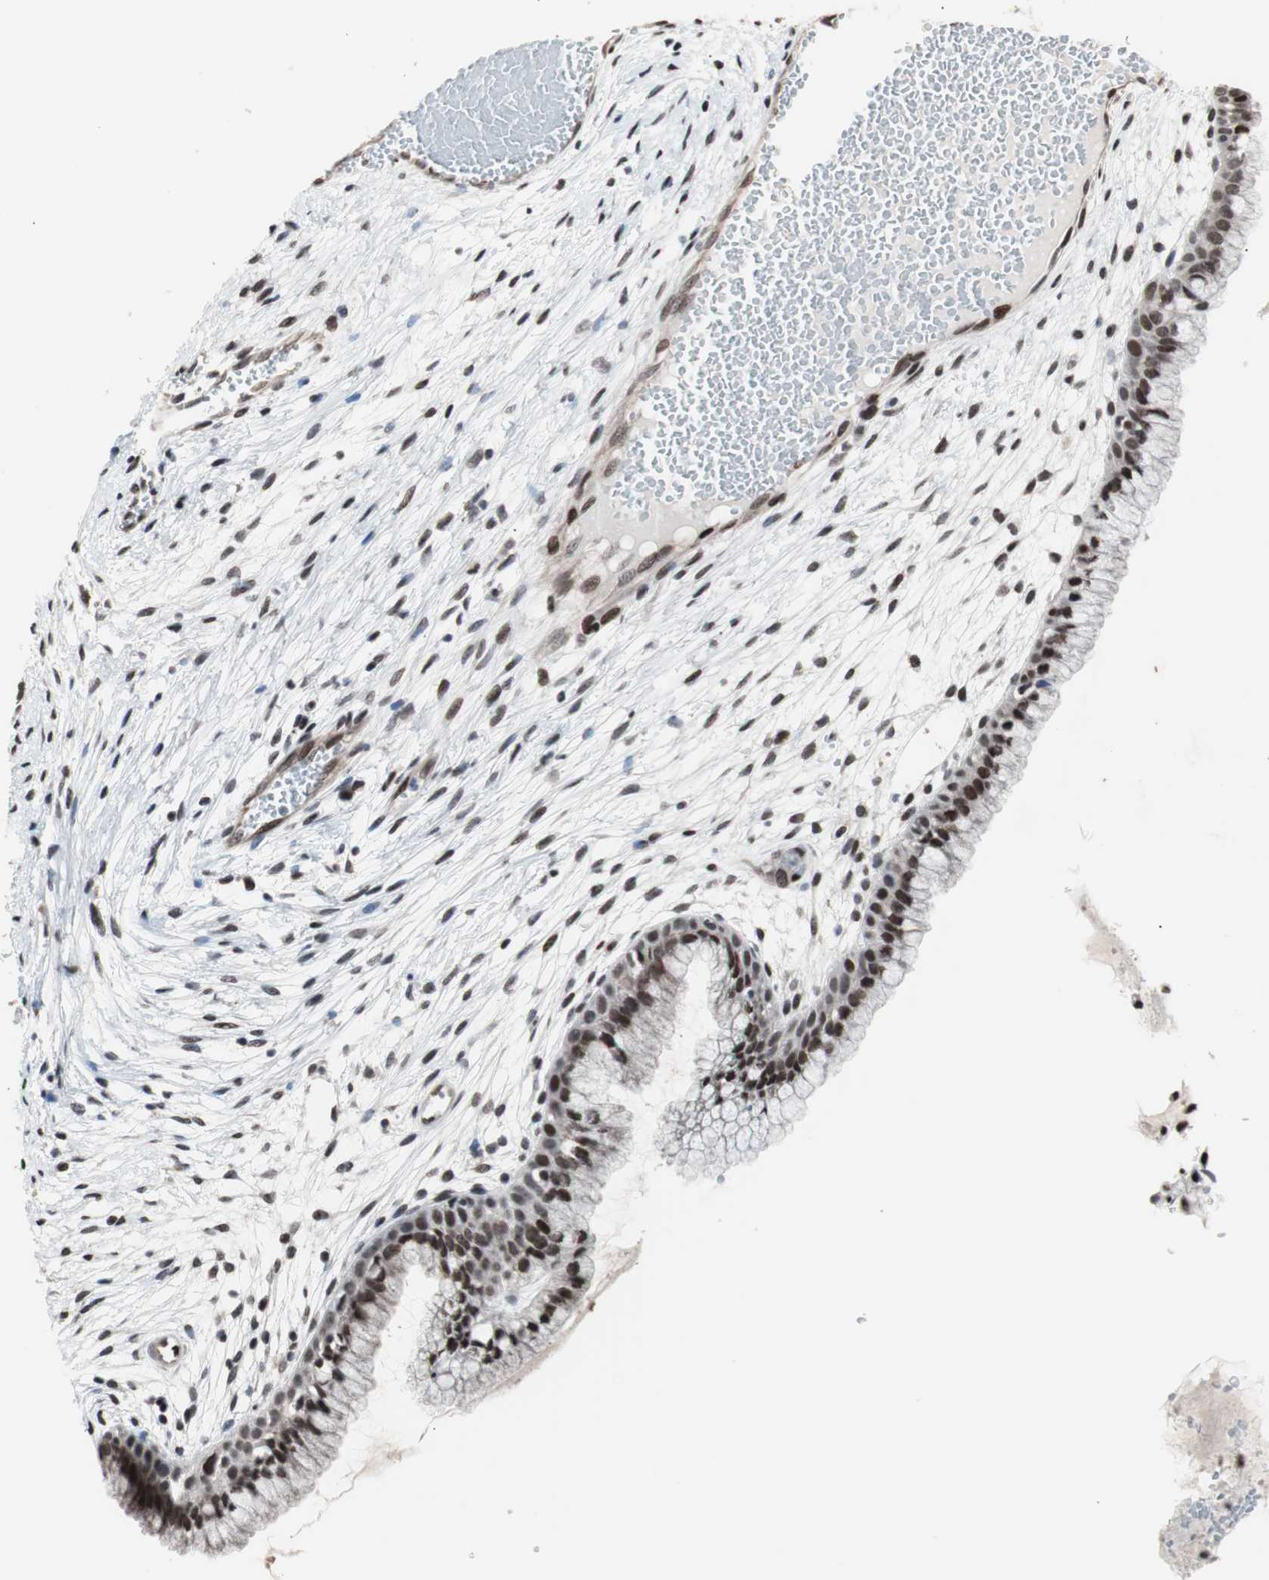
{"staining": {"intensity": "strong", "quantity": ">75%", "location": "nuclear"}, "tissue": "cervix", "cell_type": "Glandular cells", "image_type": "normal", "snomed": [{"axis": "morphology", "description": "Normal tissue, NOS"}, {"axis": "topography", "description": "Cervix"}], "caption": "Brown immunohistochemical staining in unremarkable human cervix displays strong nuclear expression in approximately >75% of glandular cells.", "gene": "POGZ", "patient": {"sex": "female", "age": 39}}